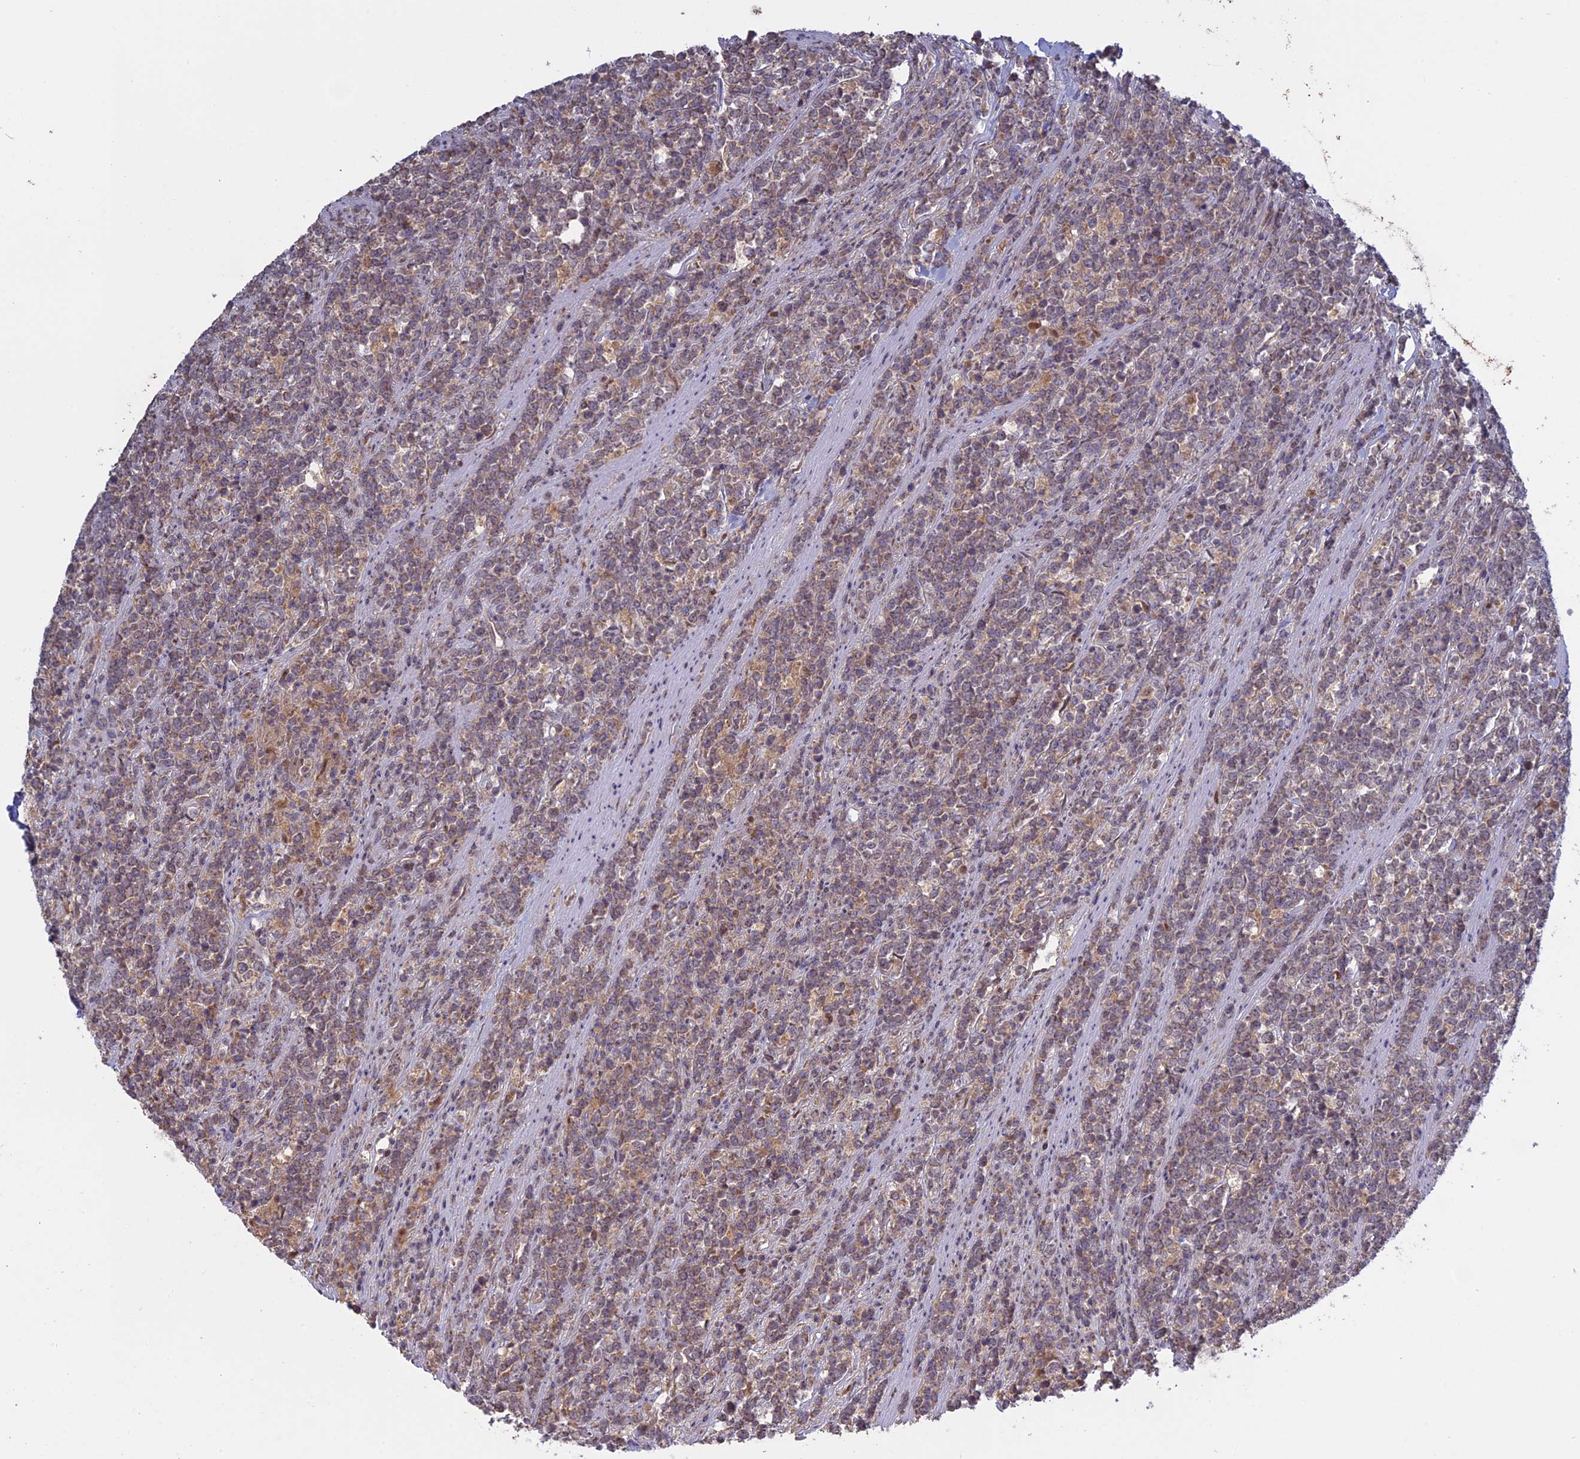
{"staining": {"intensity": "weak", "quantity": "25%-75%", "location": "cytoplasmic/membranous"}, "tissue": "lymphoma", "cell_type": "Tumor cells", "image_type": "cancer", "snomed": [{"axis": "morphology", "description": "Malignant lymphoma, non-Hodgkin's type, High grade"}, {"axis": "topography", "description": "Small intestine"}], "caption": "Lymphoma was stained to show a protein in brown. There is low levels of weak cytoplasmic/membranous positivity in approximately 25%-75% of tumor cells.", "gene": "TMEM208", "patient": {"sex": "male", "age": 8}}